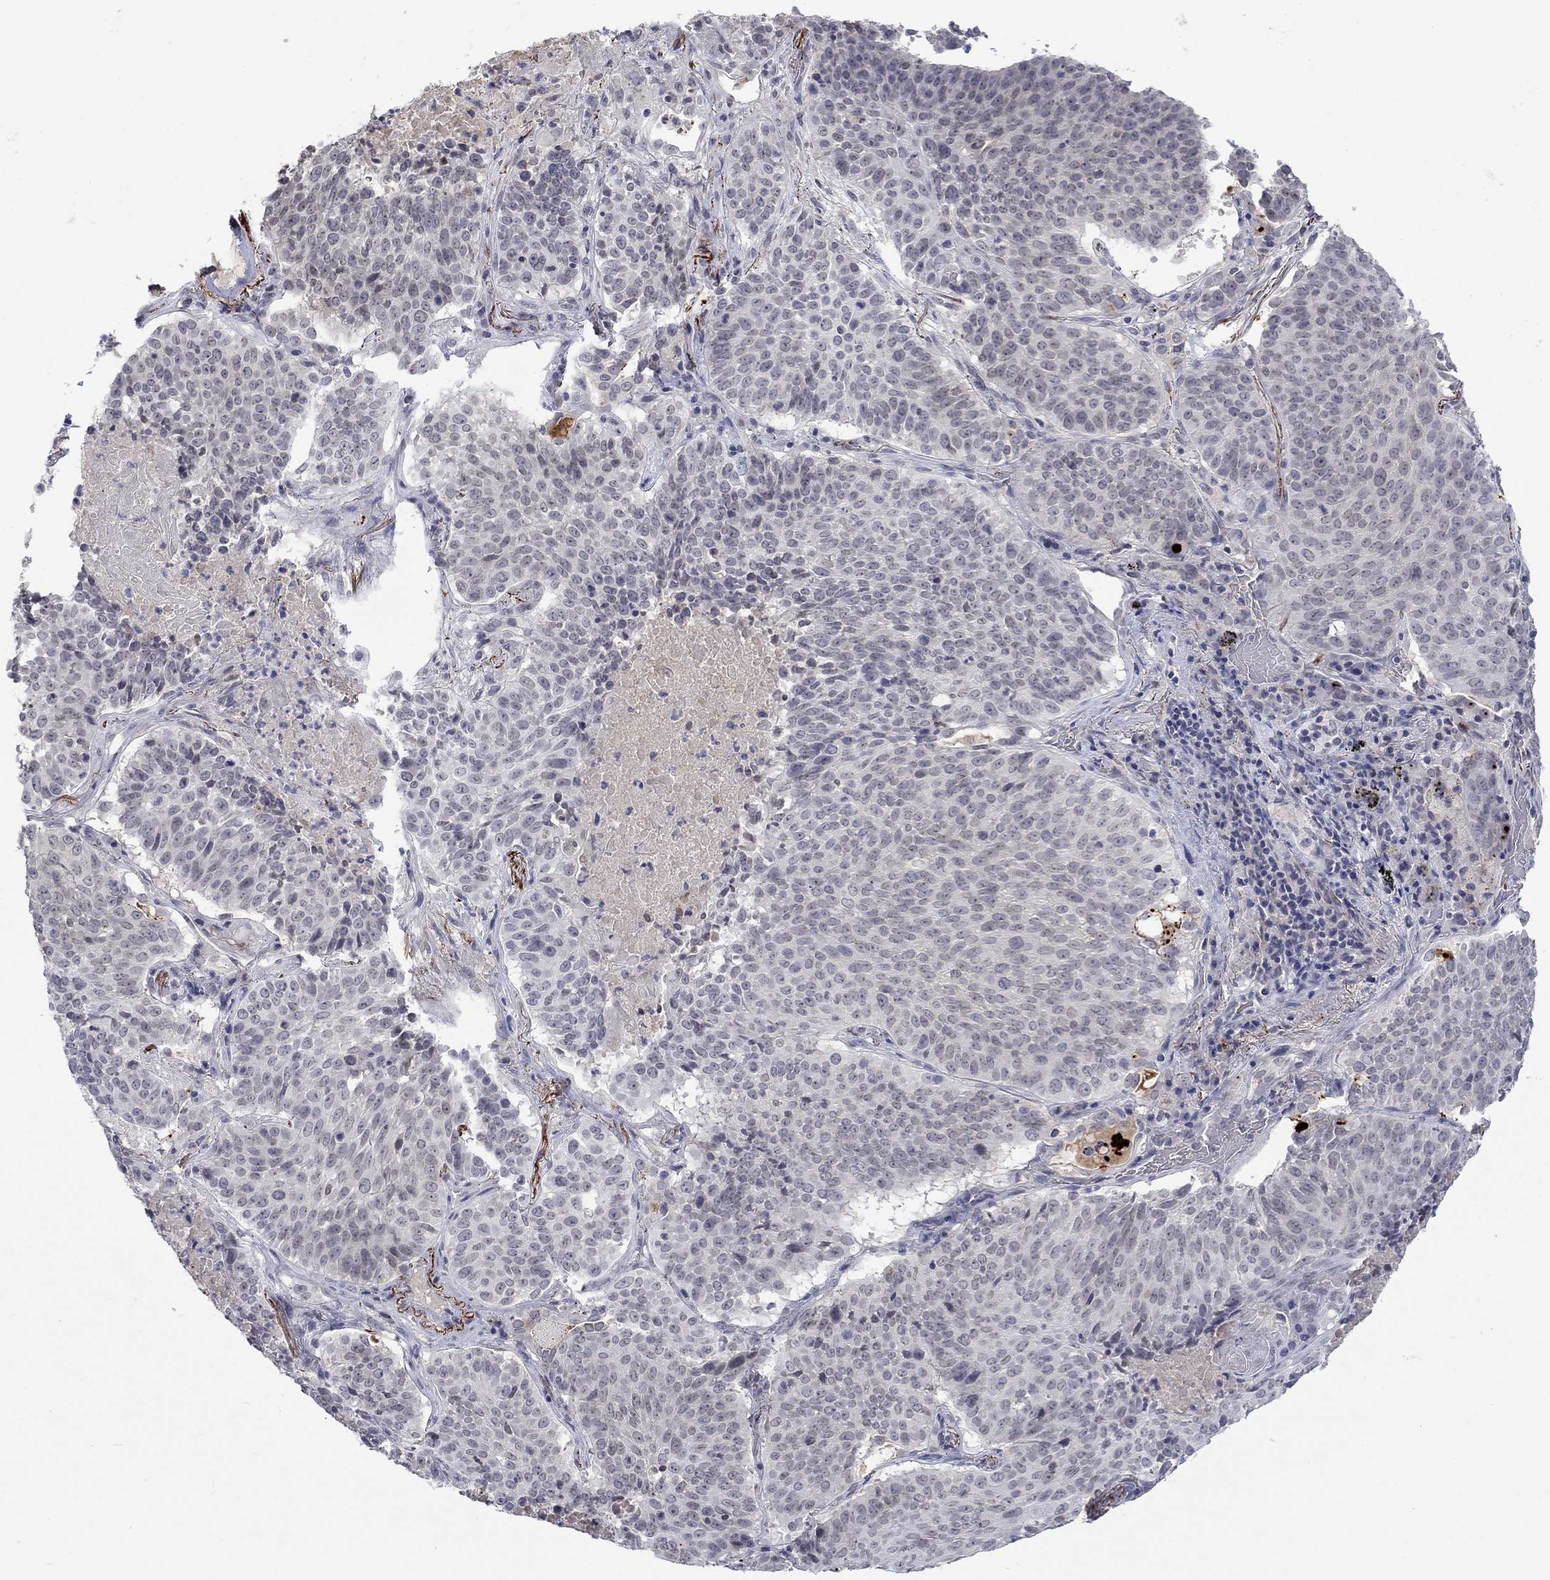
{"staining": {"intensity": "negative", "quantity": "none", "location": "none"}, "tissue": "lung cancer", "cell_type": "Tumor cells", "image_type": "cancer", "snomed": [{"axis": "morphology", "description": "Squamous cell carcinoma, NOS"}, {"axis": "topography", "description": "Lung"}], "caption": "Protein analysis of lung cancer demonstrates no significant expression in tumor cells.", "gene": "NSMF", "patient": {"sex": "male", "age": 64}}